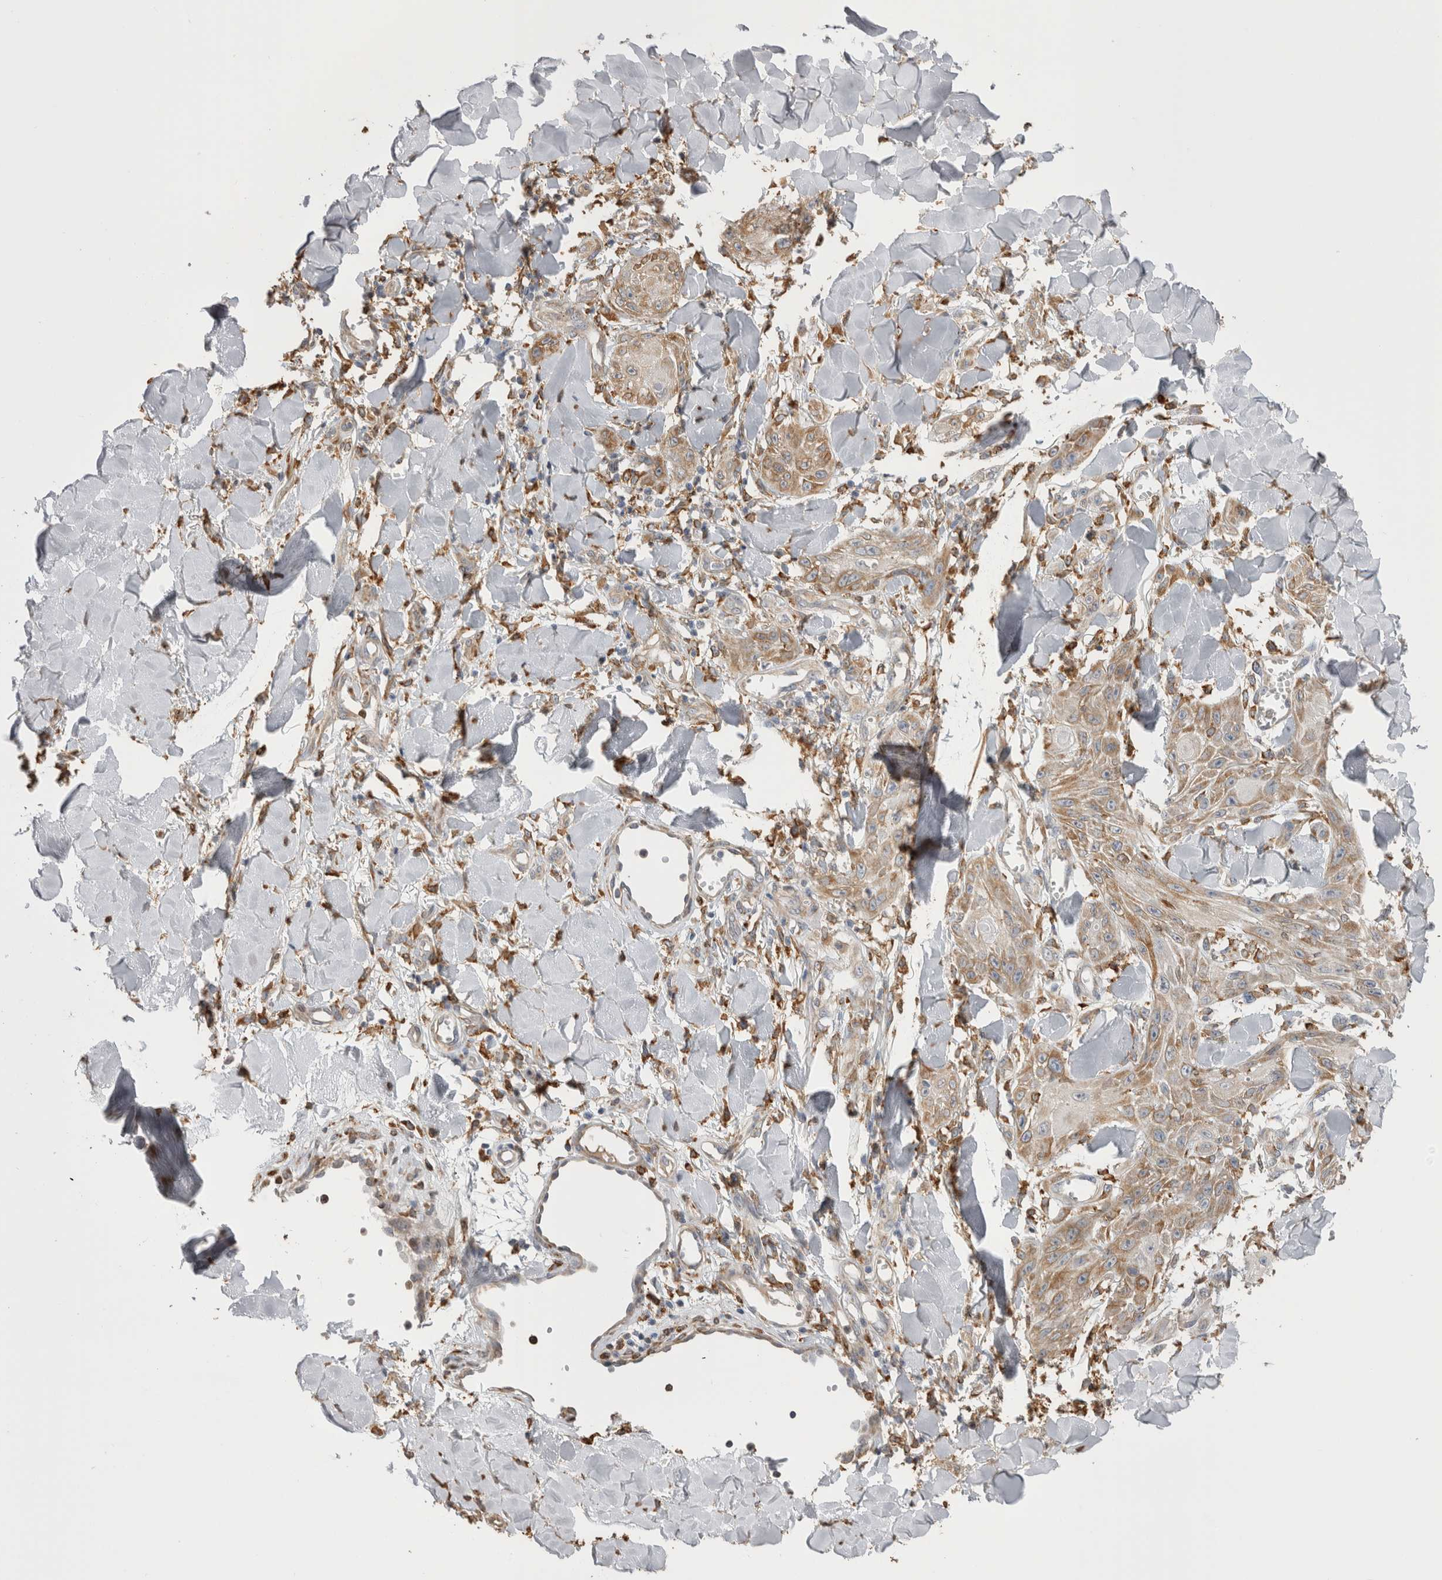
{"staining": {"intensity": "moderate", "quantity": ">75%", "location": "cytoplasmic/membranous"}, "tissue": "skin cancer", "cell_type": "Tumor cells", "image_type": "cancer", "snomed": [{"axis": "morphology", "description": "Squamous cell carcinoma, NOS"}, {"axis": "topography", "description": "Skin"}], "caption": "Protein expression analysis of skin cancer (squamous cell carcinoma) demonstrates moderate cytoplasmic/membranous expression in approximately >75% of tumor cells.", "gene": "LRPAP1", "patient": {"sex": "male", "age": 74}}